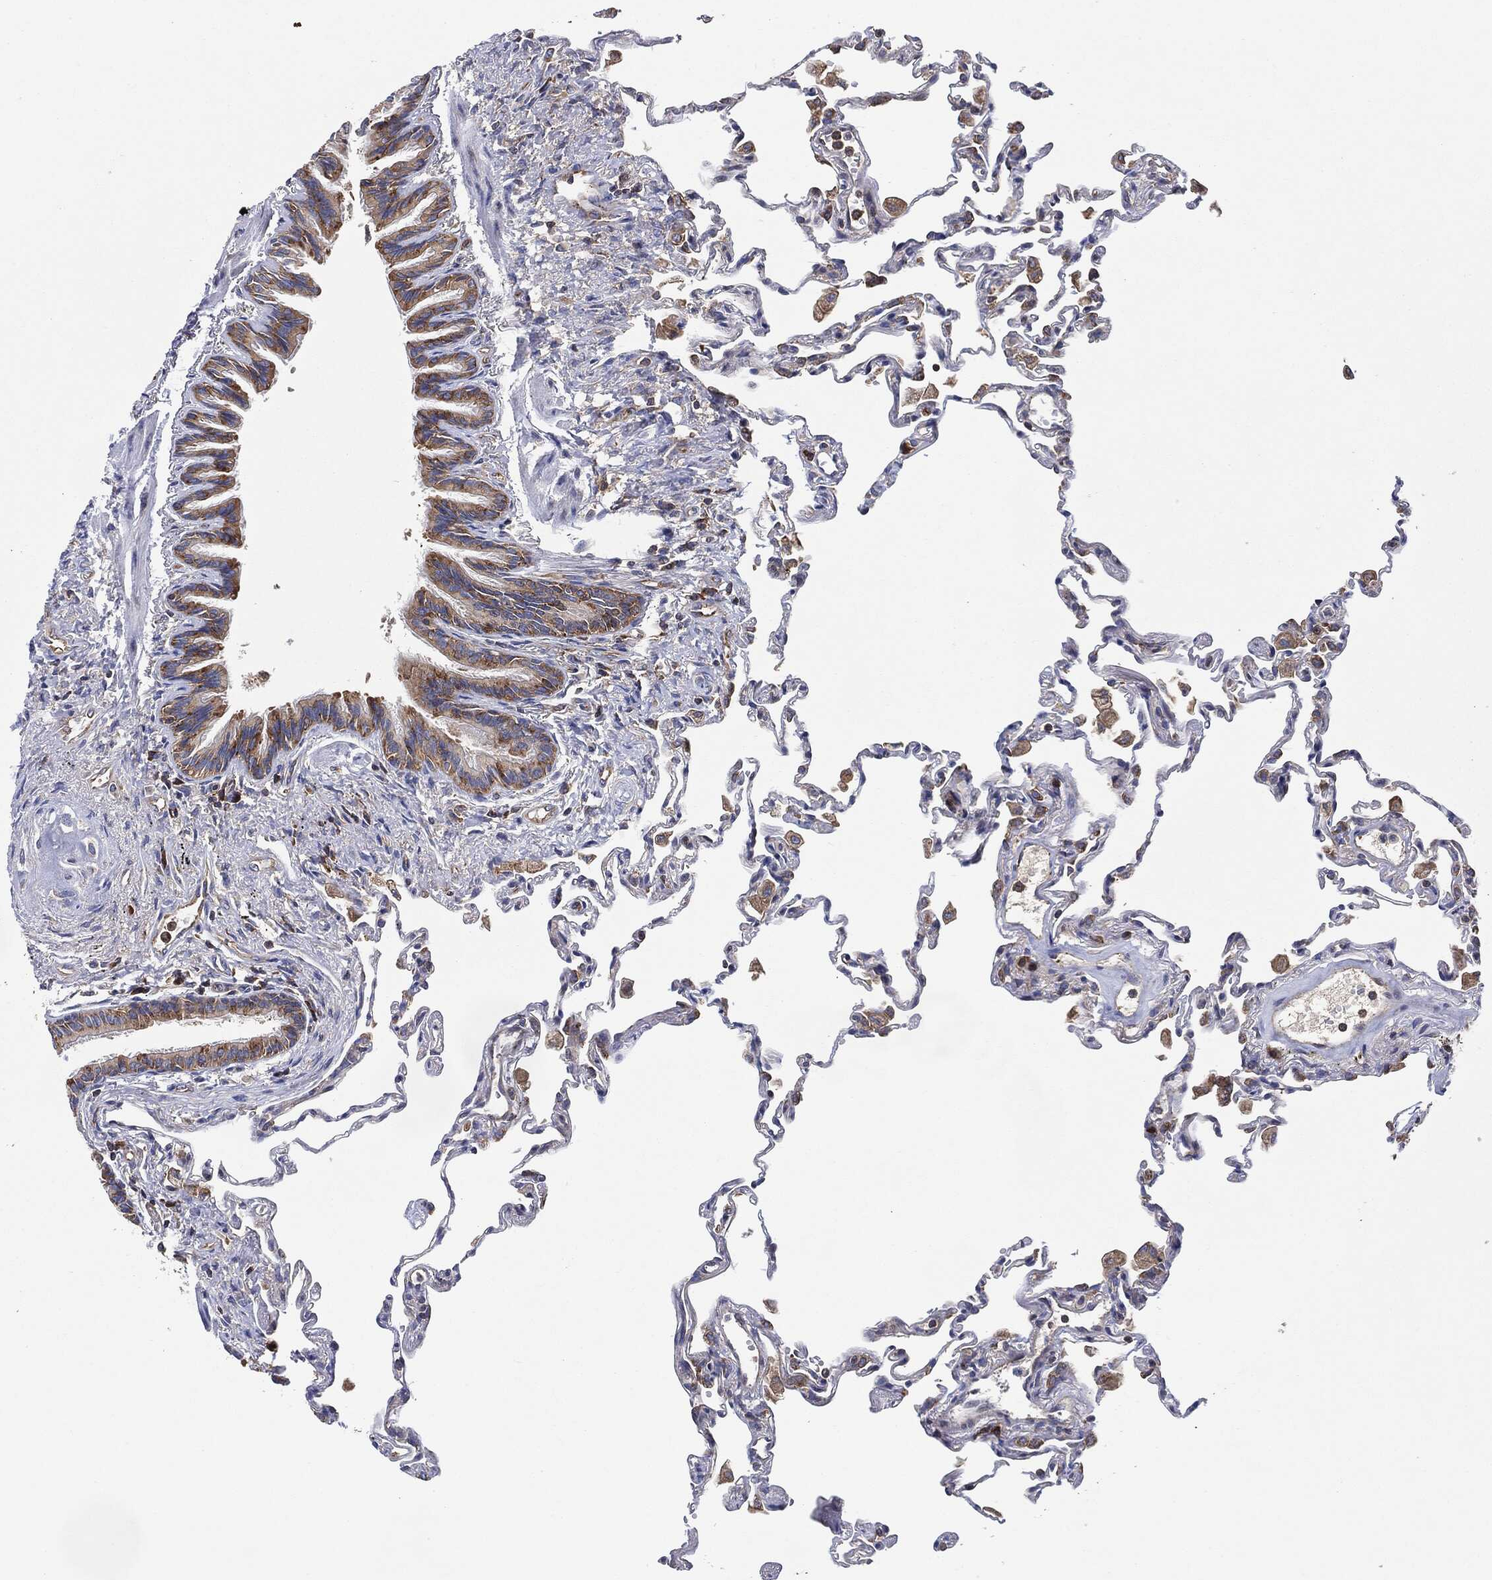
{"staining": {"intensity": "weak", "quantity": "<25%", "location": "cytoplasmic/membranous"}, "tissue": "lung", "cell_type": "Alveolar cells", "image_type": "normal", "snomed": [{"axis": "morphology", "description": "Normal tissue, NOS"}, {"axis": "topography", "description": "Lung"}], "caption": "IHC of unremarkable human lung exhibits no expression in alveolar cells. (Brightfield microscopy of DAB immunohistochemistry at high magnification).", "gene": "EIF2S2", "patient": {"sex": "female", "age": 57}}